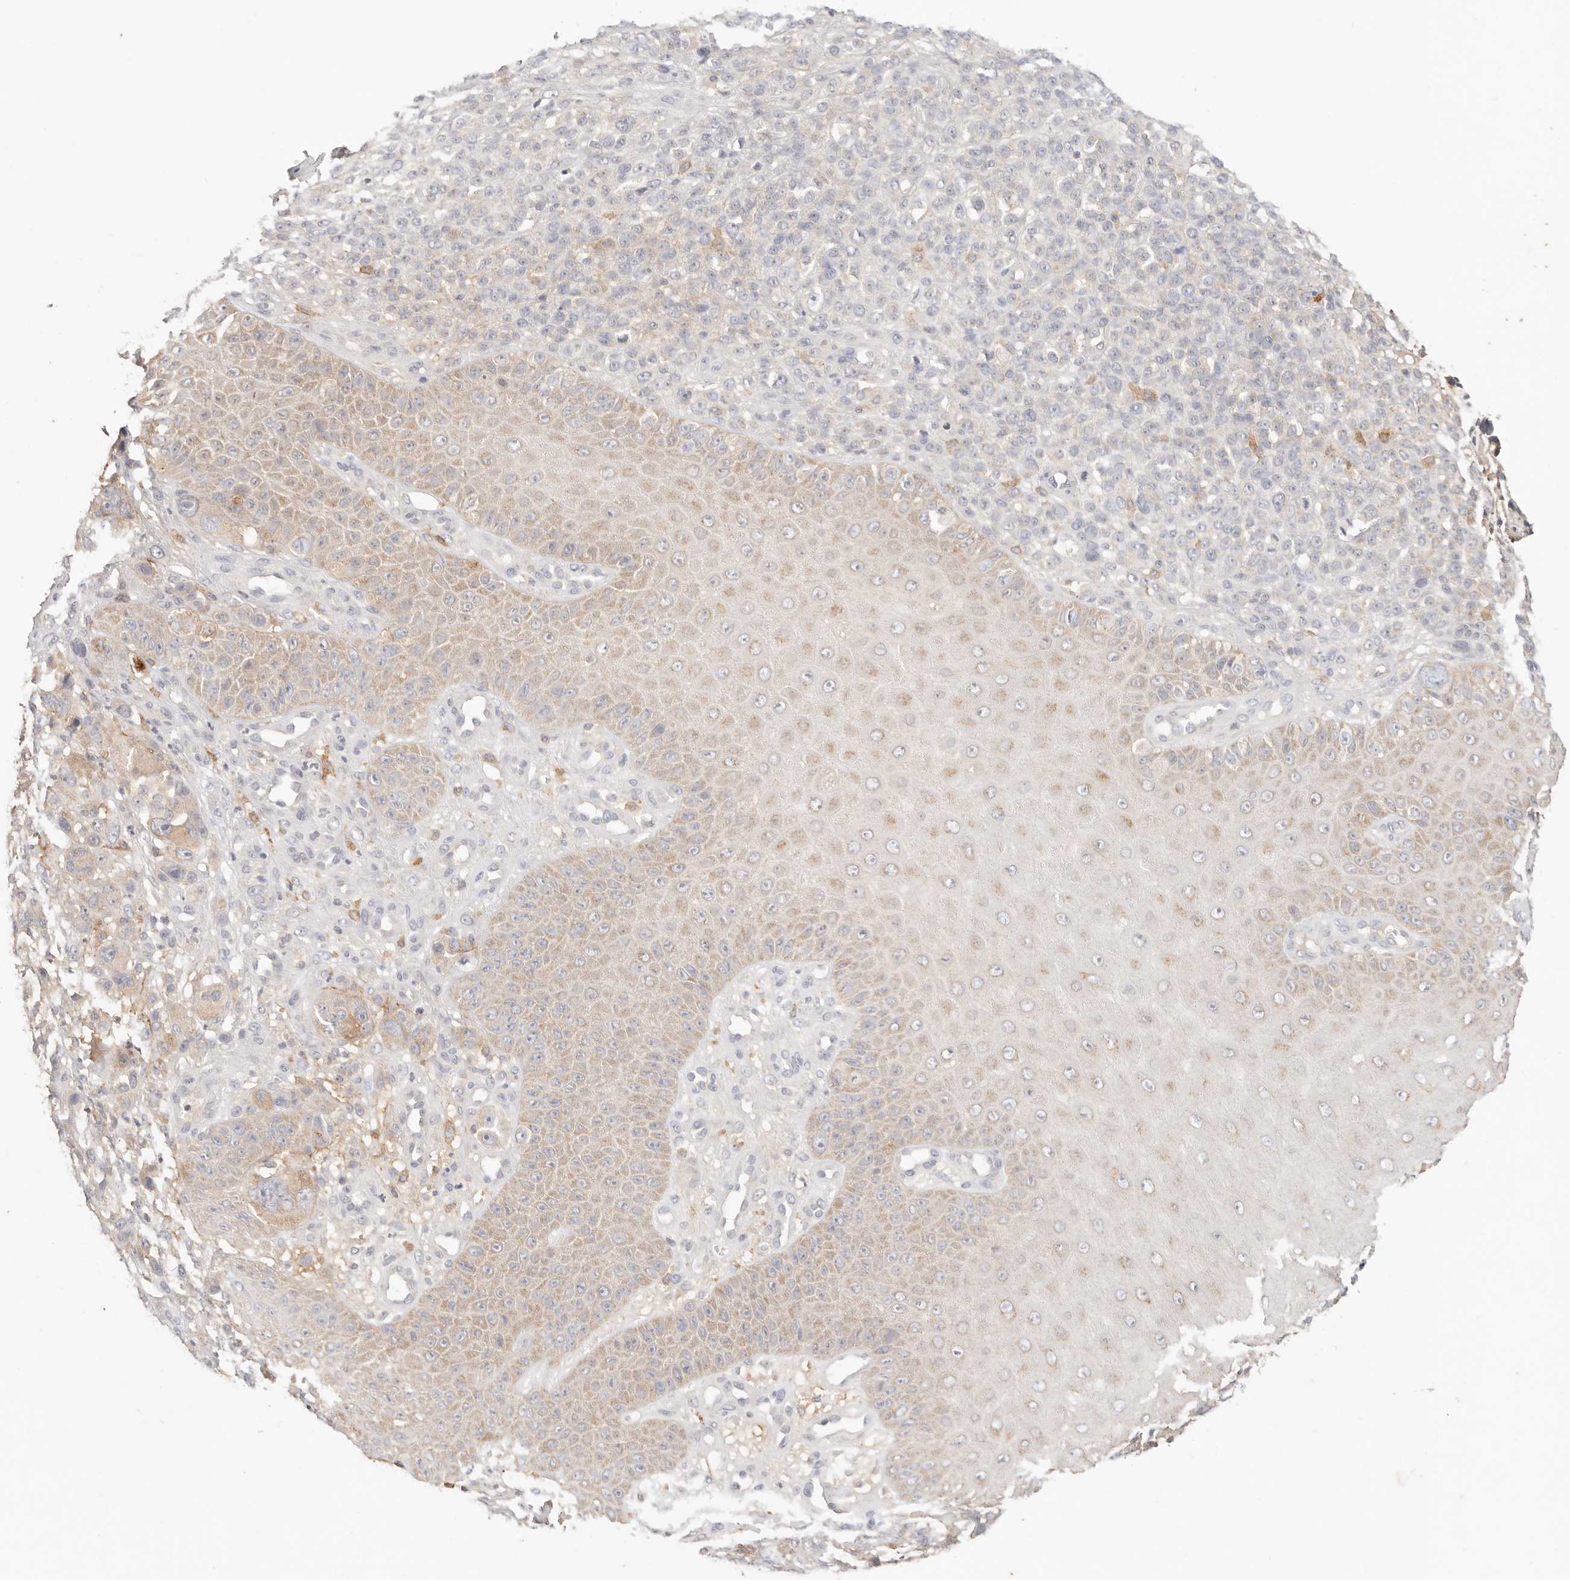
{"staining": {"intensity": "weak", "quantity": "<25%", "location": "cytoplasmic/membranous"}, "tissue": "melanoma", "cell_type": "Tumor cells", "image_type": "cancer", "snomed": [{"axis": "morphology", "description": "Malignant melanoma, NOS"}, {"axis": "topography", "description": "Skin"}], "caption": "High magnification brightfield microscopy of melanoma stained with DAB (3,3'-diaminobenzidine) (brown) and counterstained with hematoxylin (blue): tumor cells show no significant expression.", "gene": "HK2", "patient": {"sex": "female", "age": 55}}